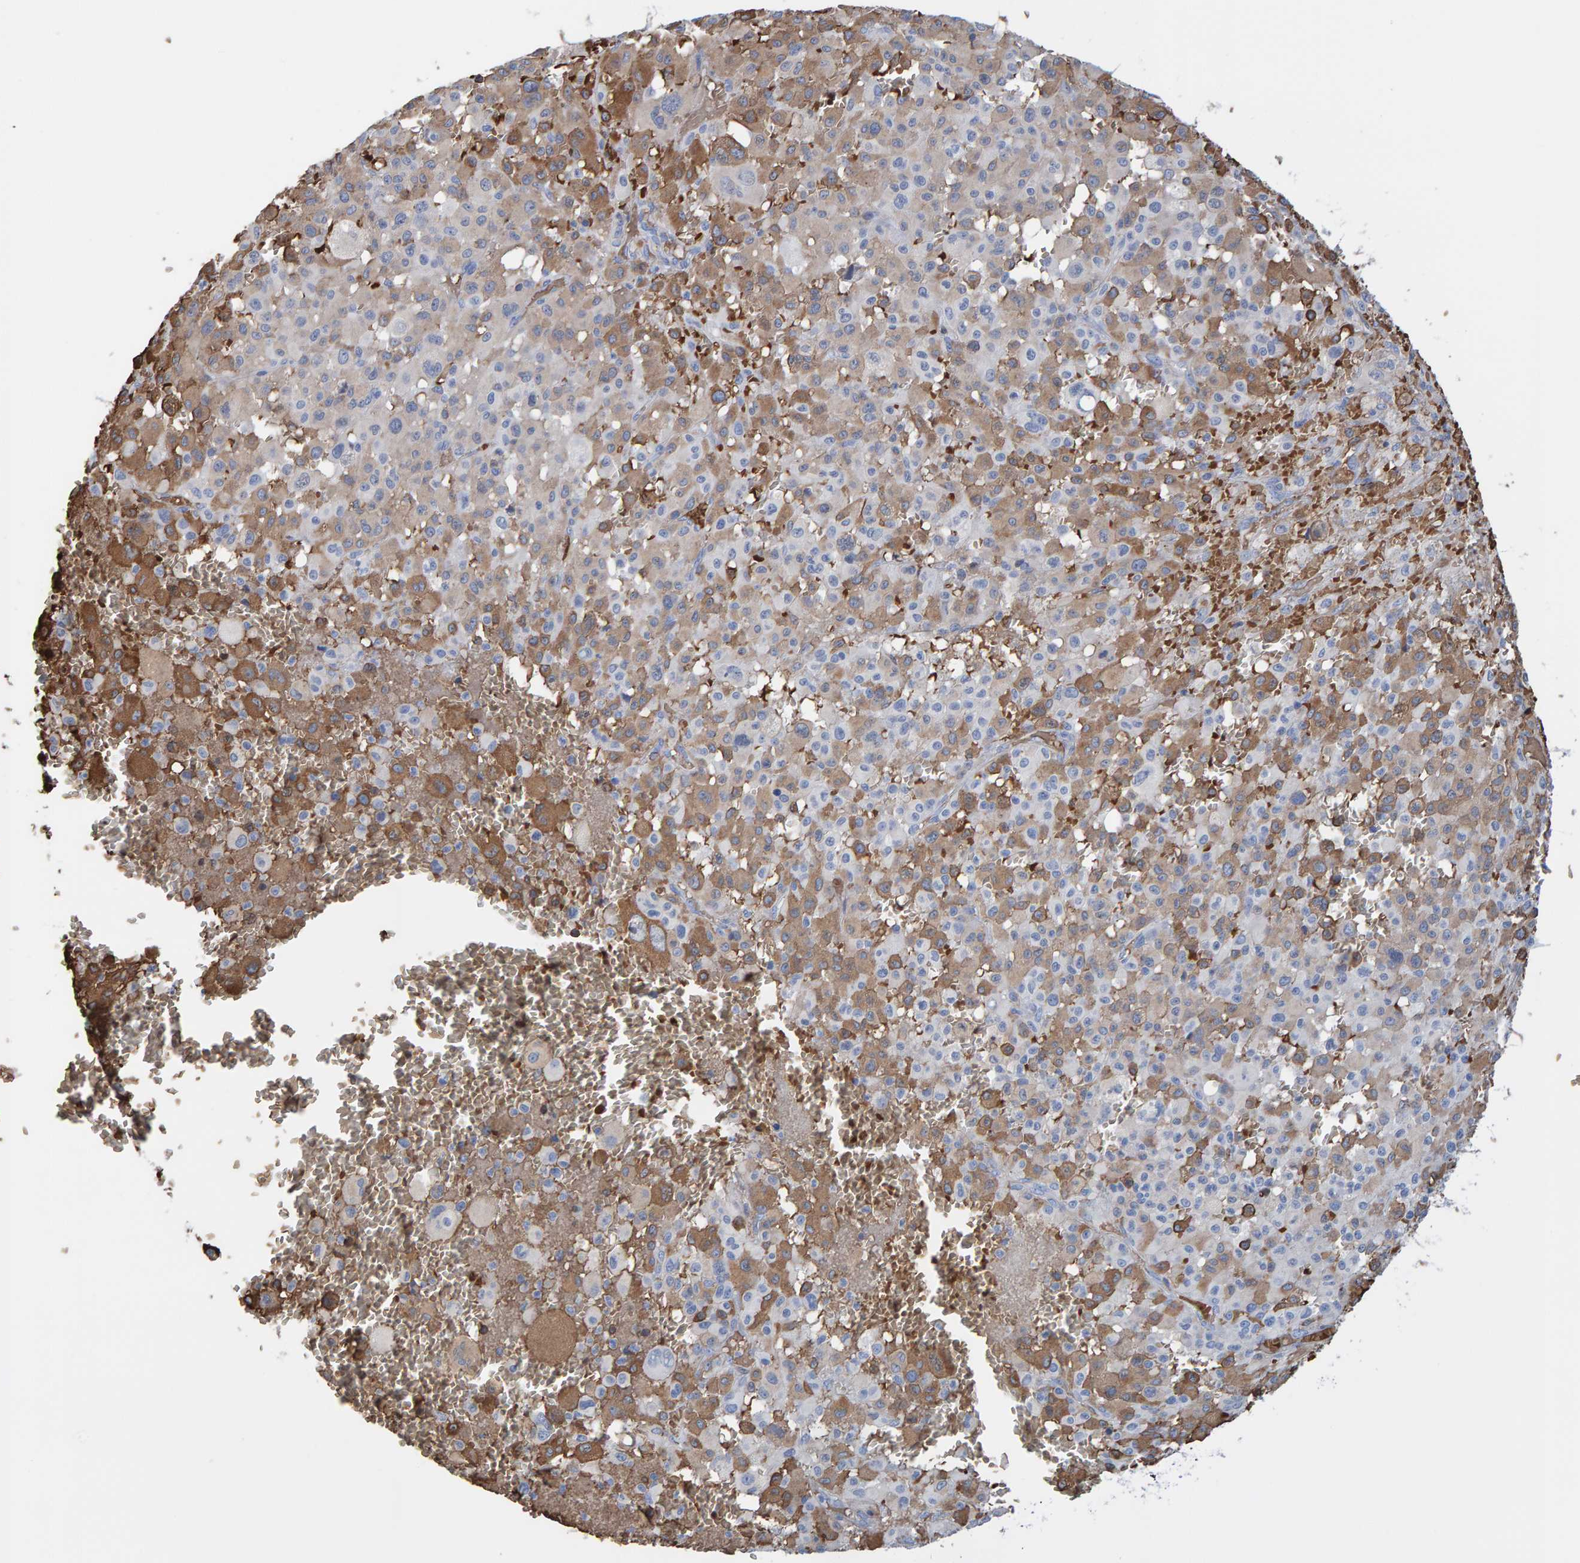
{"staining": {"intensity": "moderate", "quantity": "25%-75%", "location": "cytoplasmic/membranous"}, "tissue": "melanoma", "cell_type": "Tumor cells", "image_type": "cancer", "snomed": [{"axis": "morphology", "description": "Malignant melanoma, Metastatic site"}, {"axis": "topography", "description": "Skin"}], "caption": "Immunohistochemistry (DAB (3,3'-diaminobenzidine)) staining of melanoma displays moderate cytoplasmic/membranous protein staining in about 25%-75% of tumor cells.", "gene": "VPS9D1", "patient": {"sex": "female", "age": 74}}